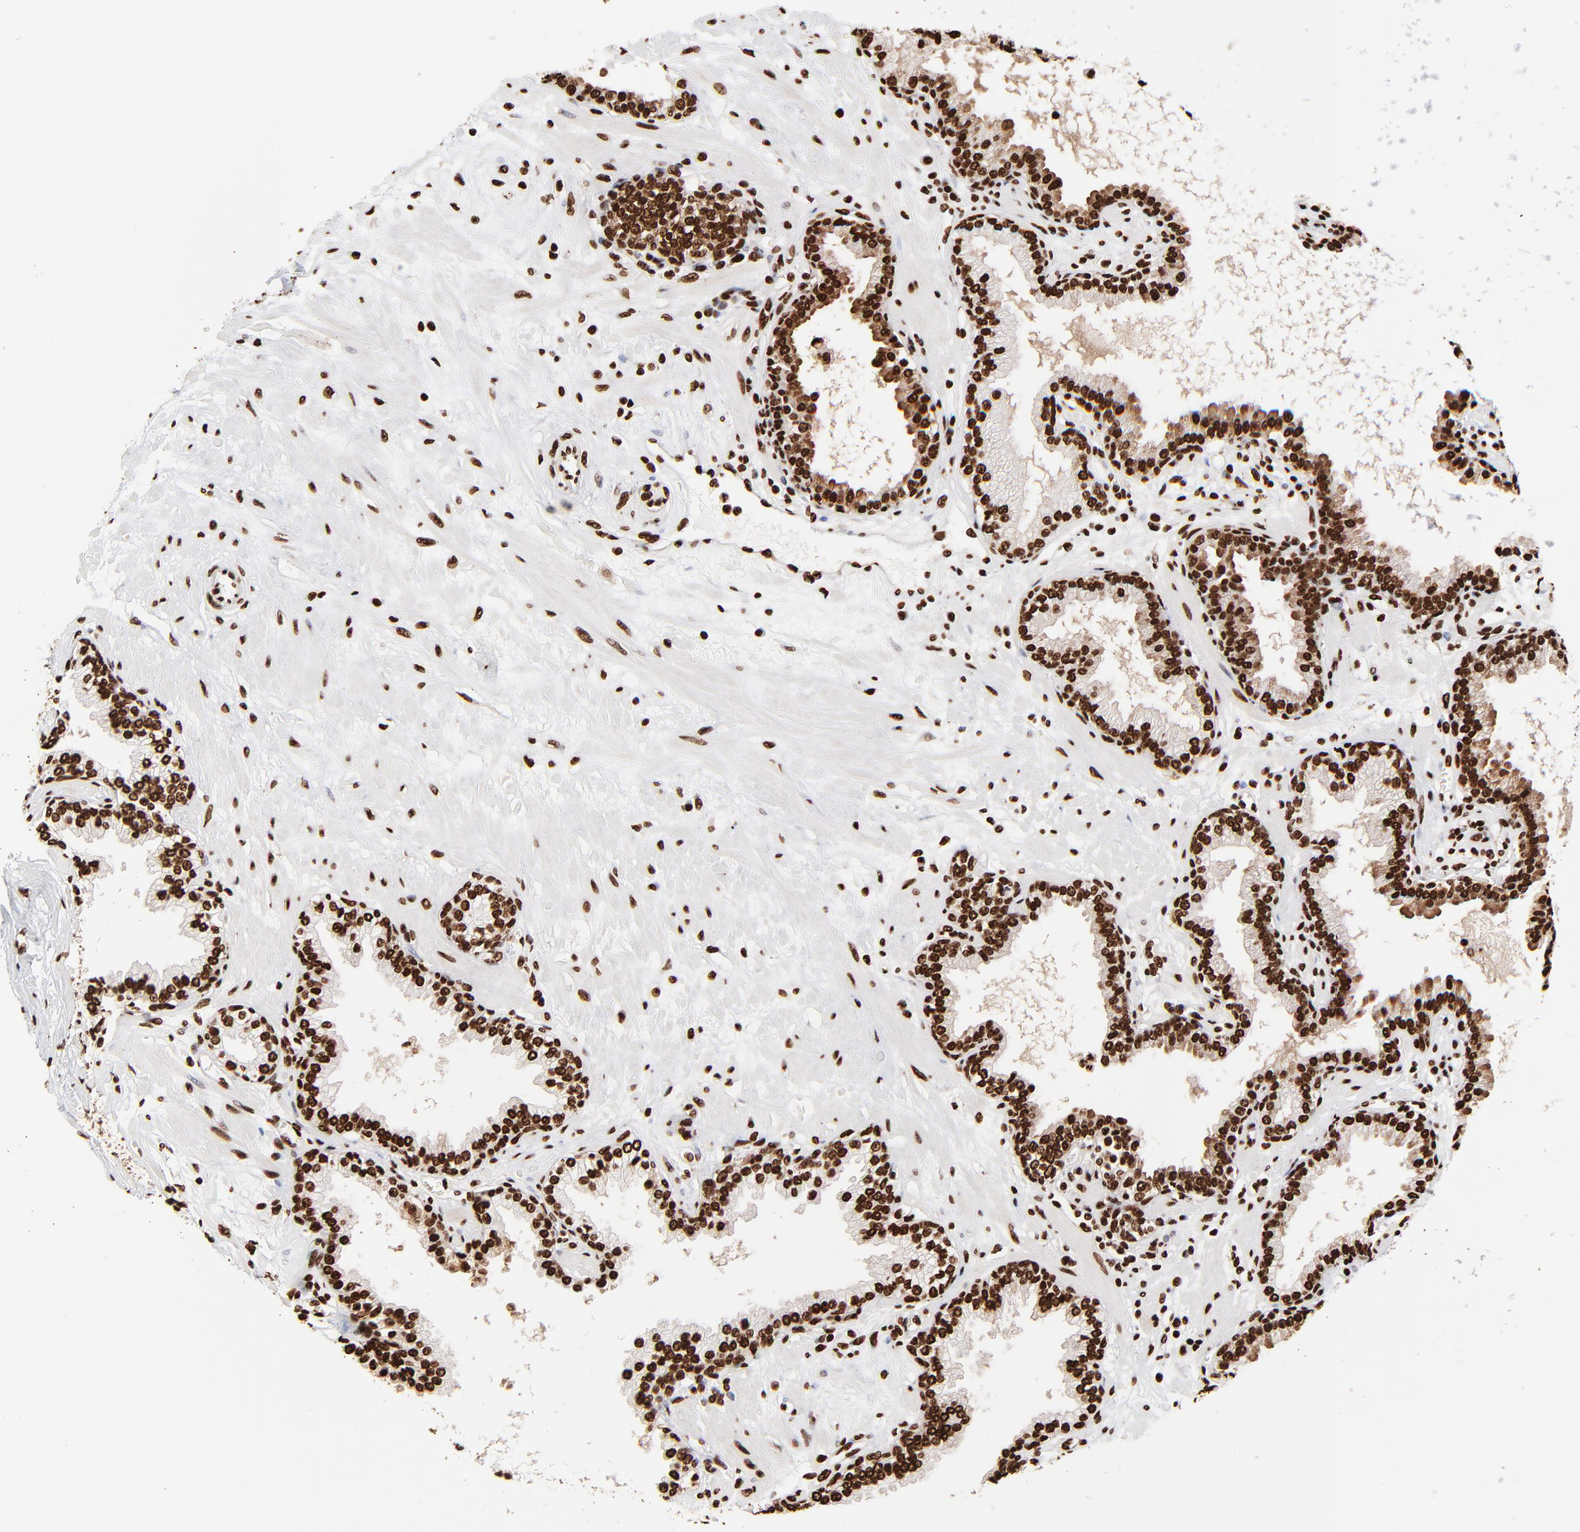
{"staining": {"intensity": "strong", "quantity": ">75%", "location": "nuclear"}, "tissue": "prostate", "cell_type": "Glandular cells", "image_type": "normal", "snomed": [{"axis": "morphology", "description": "Normal tissue, NOS"}, {"axis": "topography", "description": "Prostate"}], "caption": "Immunohistochemical staining of benign prostate displays high levels of strong nuclear positivity in approximately >75% of glandular cells.", "gene": "ZNF544", "patient": {"sex": "male", "age": 64}}